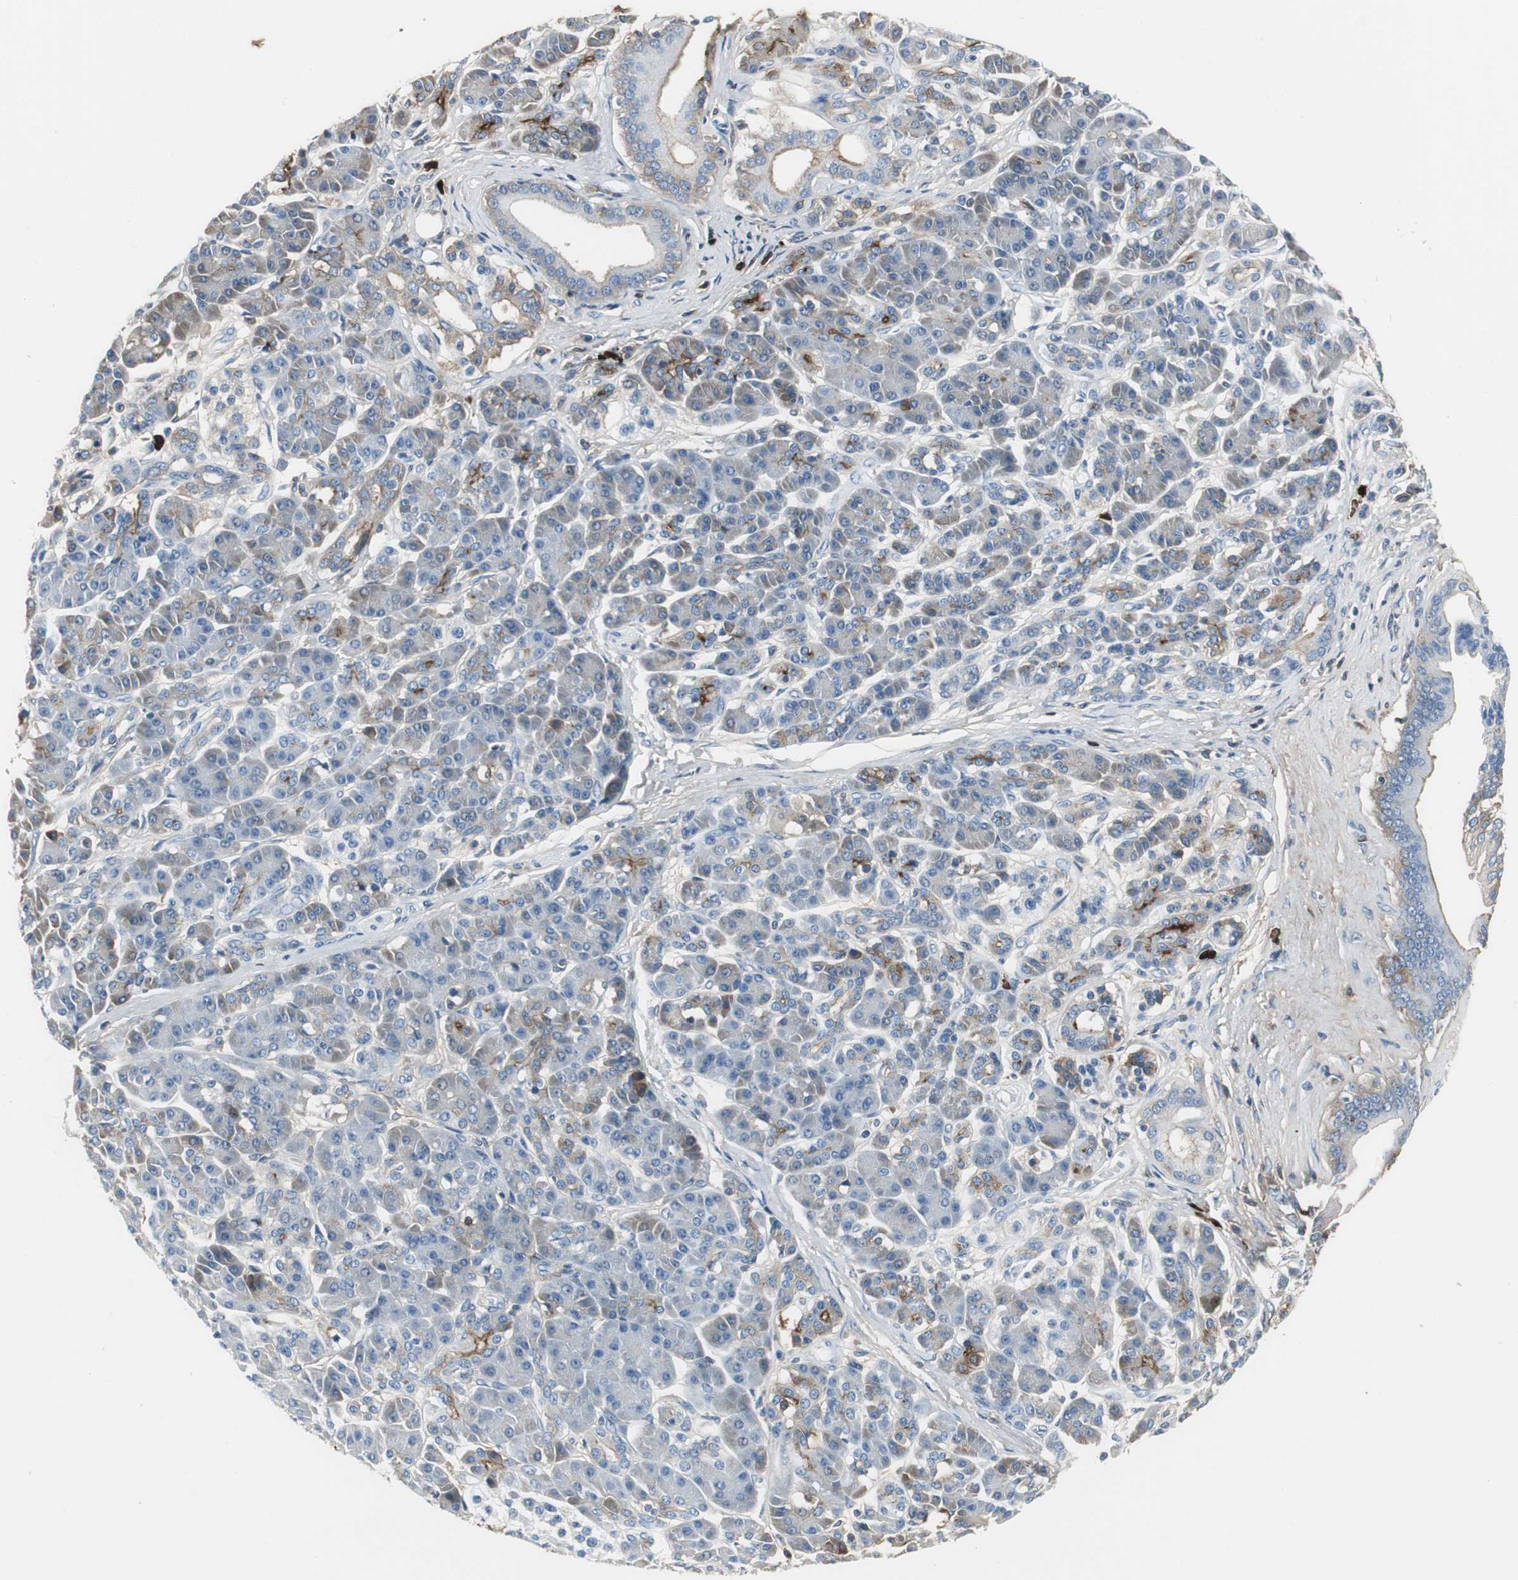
{"staining": {"intensity": "weak", "quantity": "25%-75%", "location": "cytoplasmic/membranous"}, "tissue": "pancreatic cancer", "cell_type": "Tumor cells", "image_type": "cancer", "snomed": [{"axis": "morphology", "description": "Adenocarcinoma, NOS"}, {"axis": "topography", "description": "Pancreas"}], "caption": "This image demonstrates pancreatic cancer stained with IHC to label a protein in brown. The cytoplasmic/membranous of tumor cells show weak positivity for the protein. Nuclei are counter-stained blue.", "gene": "IGHA1", "patient": {"sex": "male", "age": 59}}